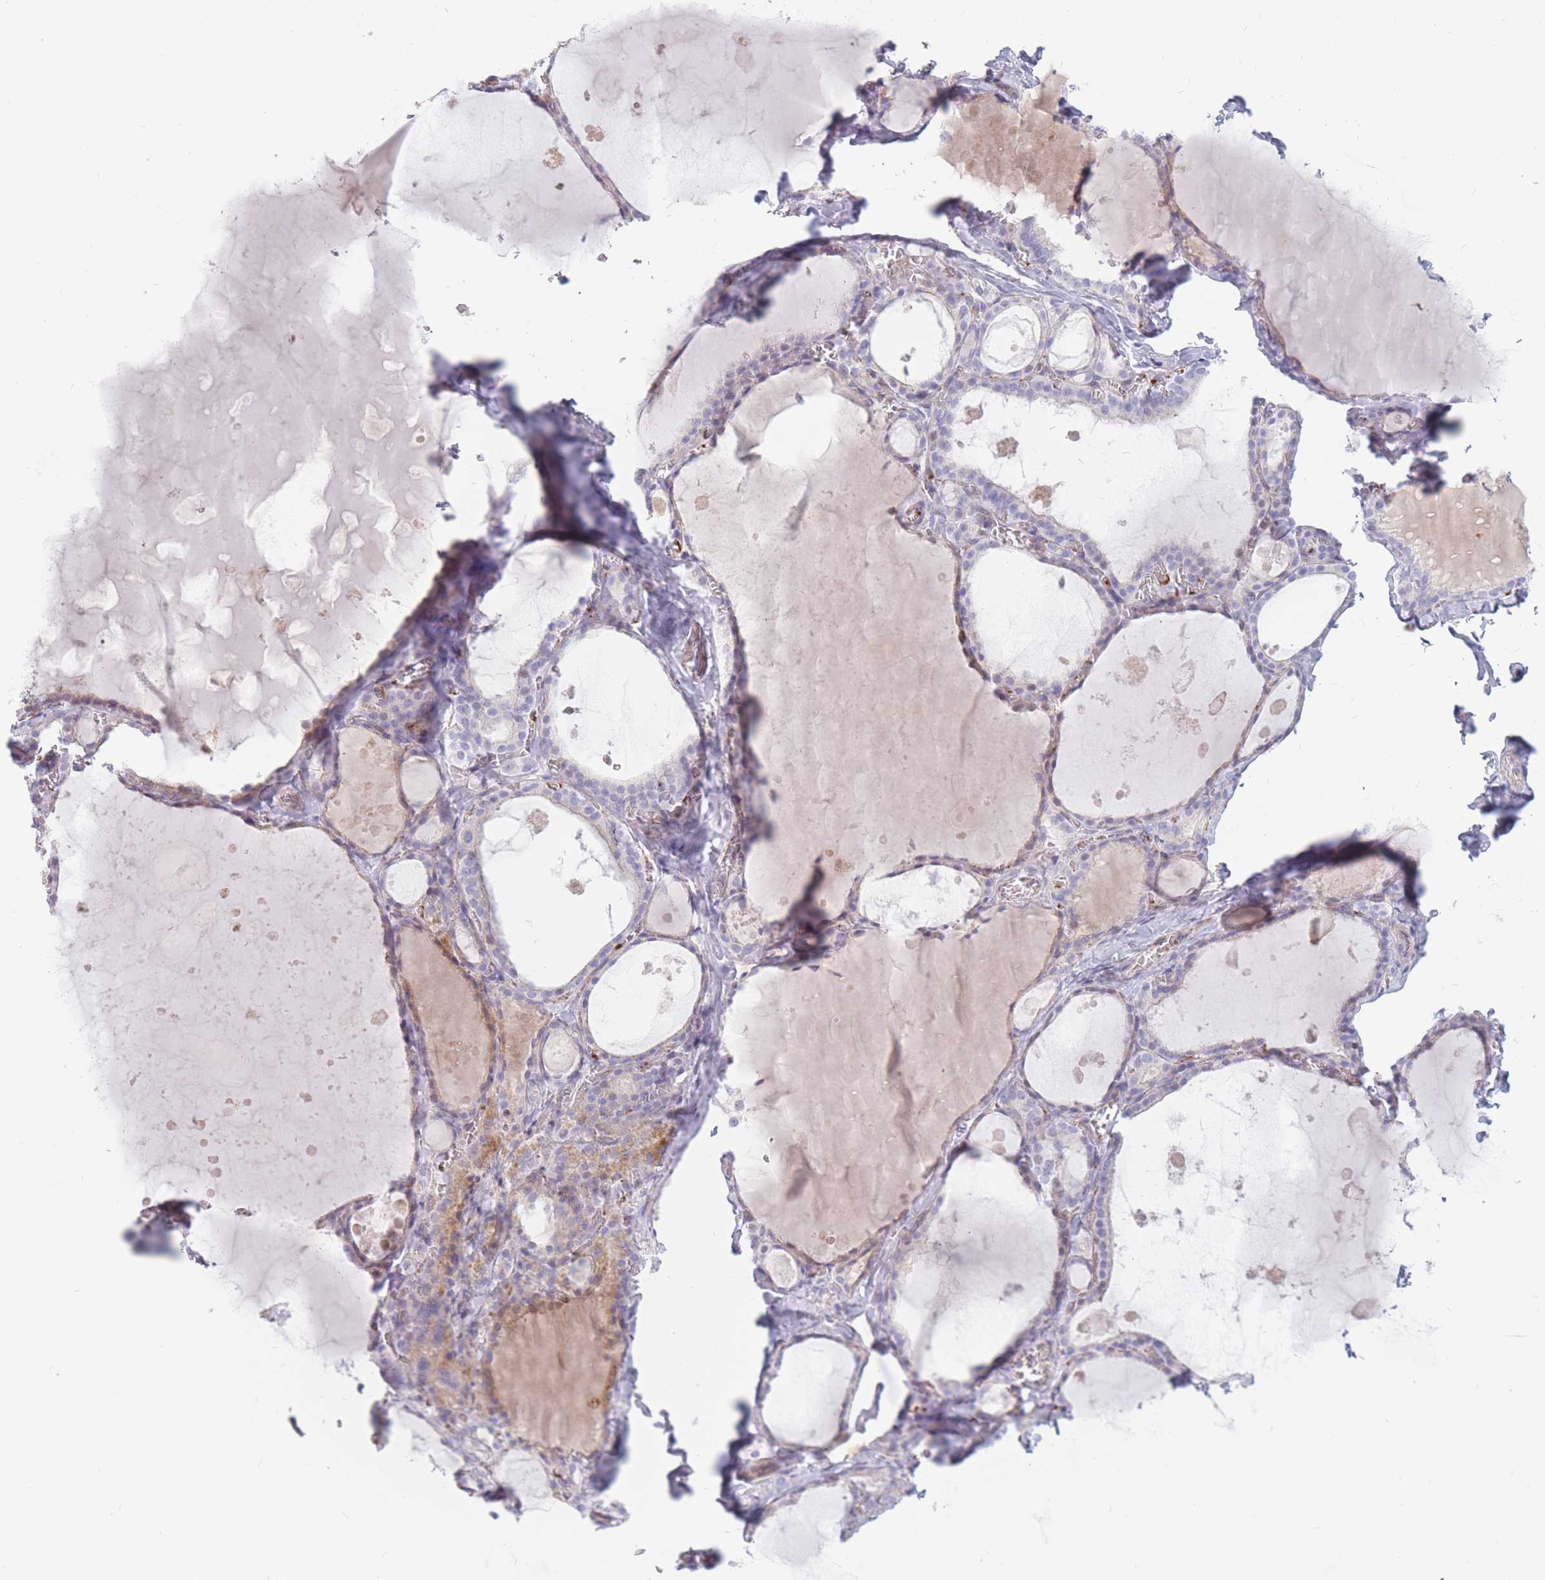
{"staining": {"intensity": "weak", "quantity": "<25%", "location": "cytoplasmic/membranous"}, "tissue": "thyroid gland", "cell_type": "Glandular cells", "image_type": "normal", "snomed": [{"axis": "morphology", "description": "Normal tissue, NOS"}, {"axis": "topography", "description": "Thyroid gland"}], "caption": "This is an IHC image of normal thyroid gland. There is no positivity in glandular cells.", "gene": "PTGDR", "patient": {"sex": "male", "age": 56}}